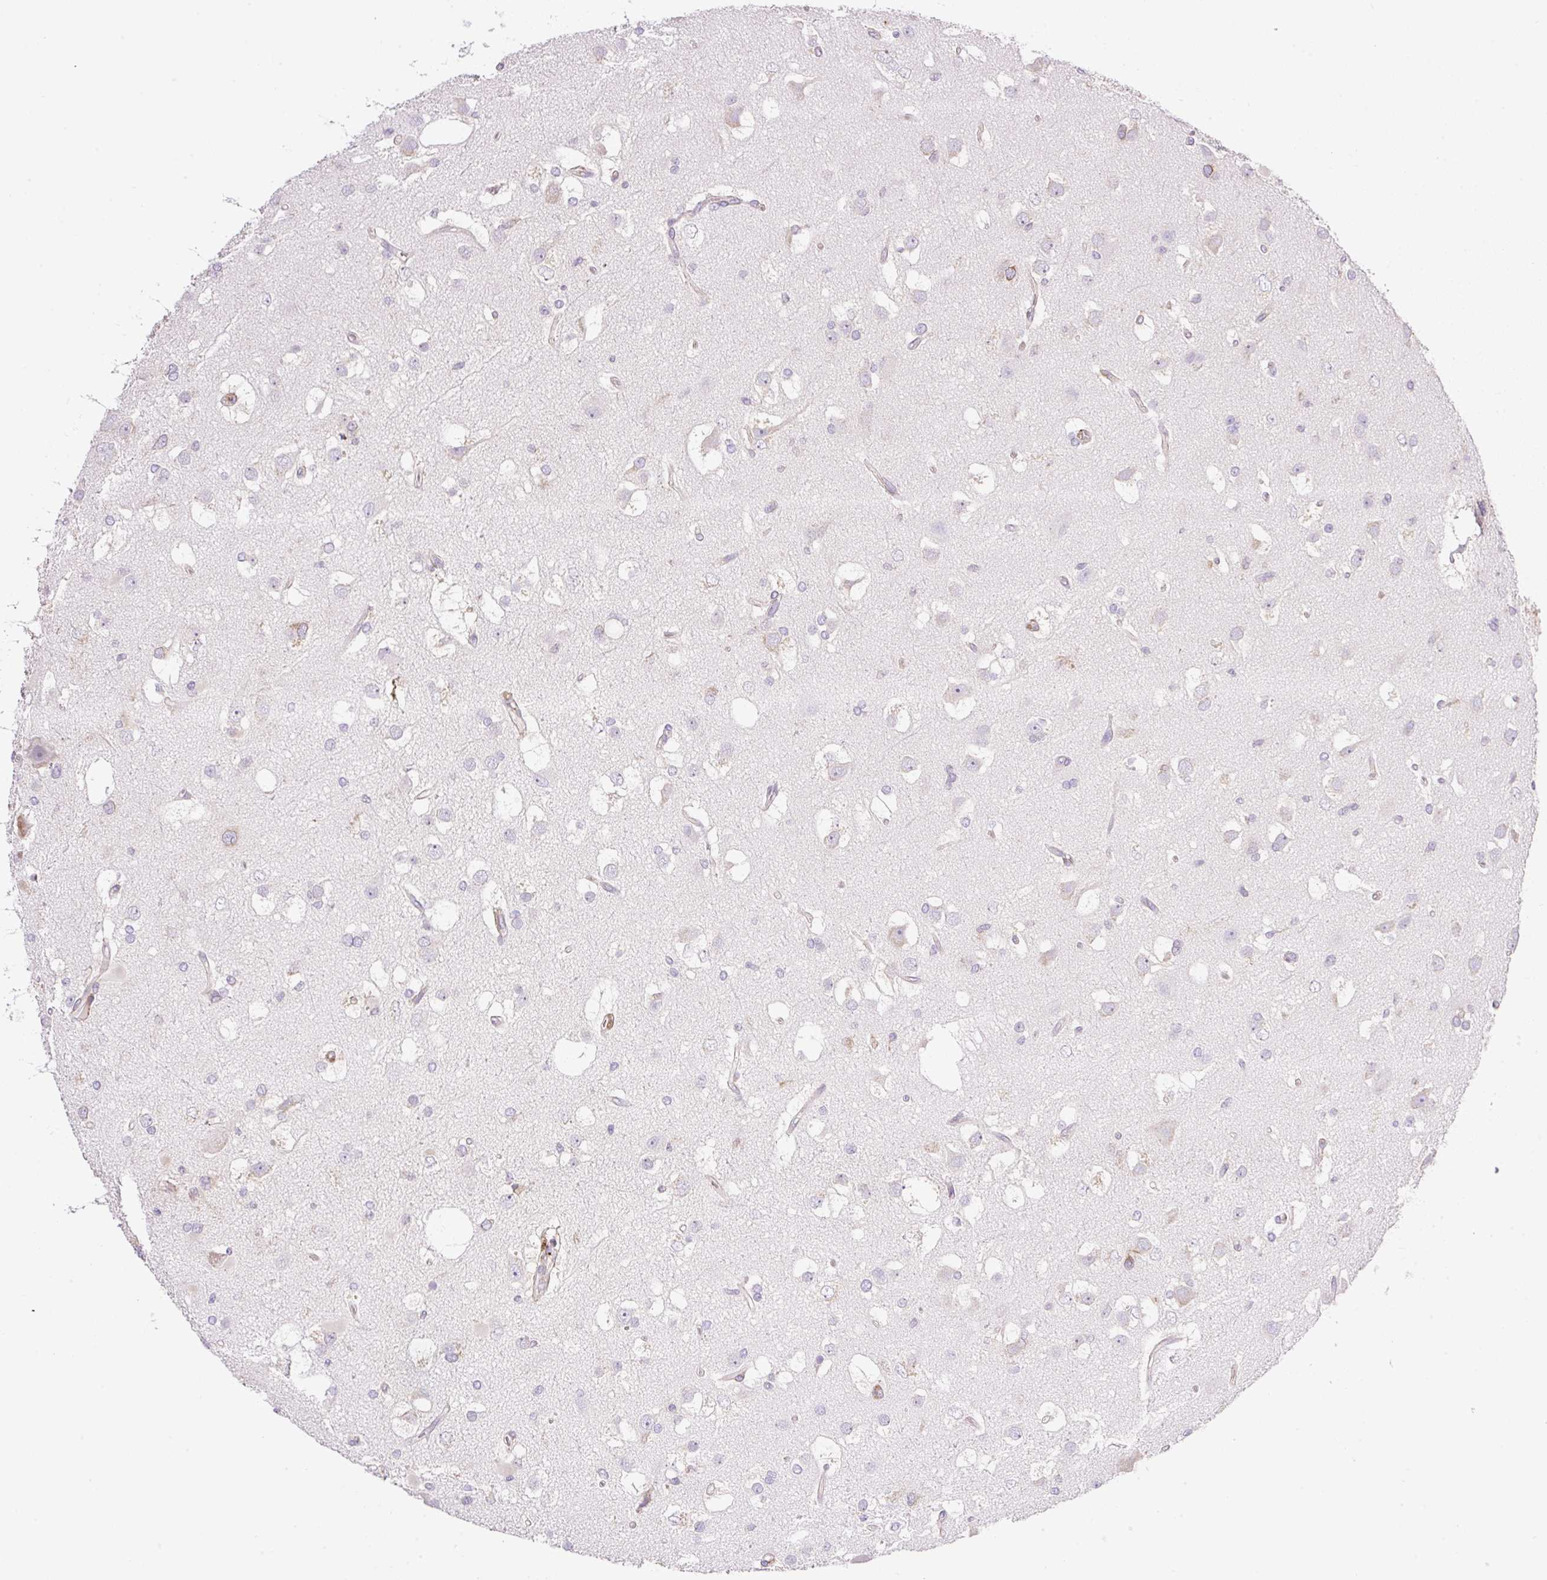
{"staining": {"intensity": "negative", "quantity": "none", "location": "none"}, "tissue": "glioma", "cell_type": "Tumor cells", "image_type": "cancer", "snomed": [{"axis": "morphology", "description": "Glioma, malignant, High grade"}, {"axis": "topography", "description": "Brain"}], "caption": "Glioma stained for a protein using immunohistochemistry (IHC) exhibits no staining tumor cells.", "gene": "POFUT1", "patient": {"sex": "male", "age": 53}}